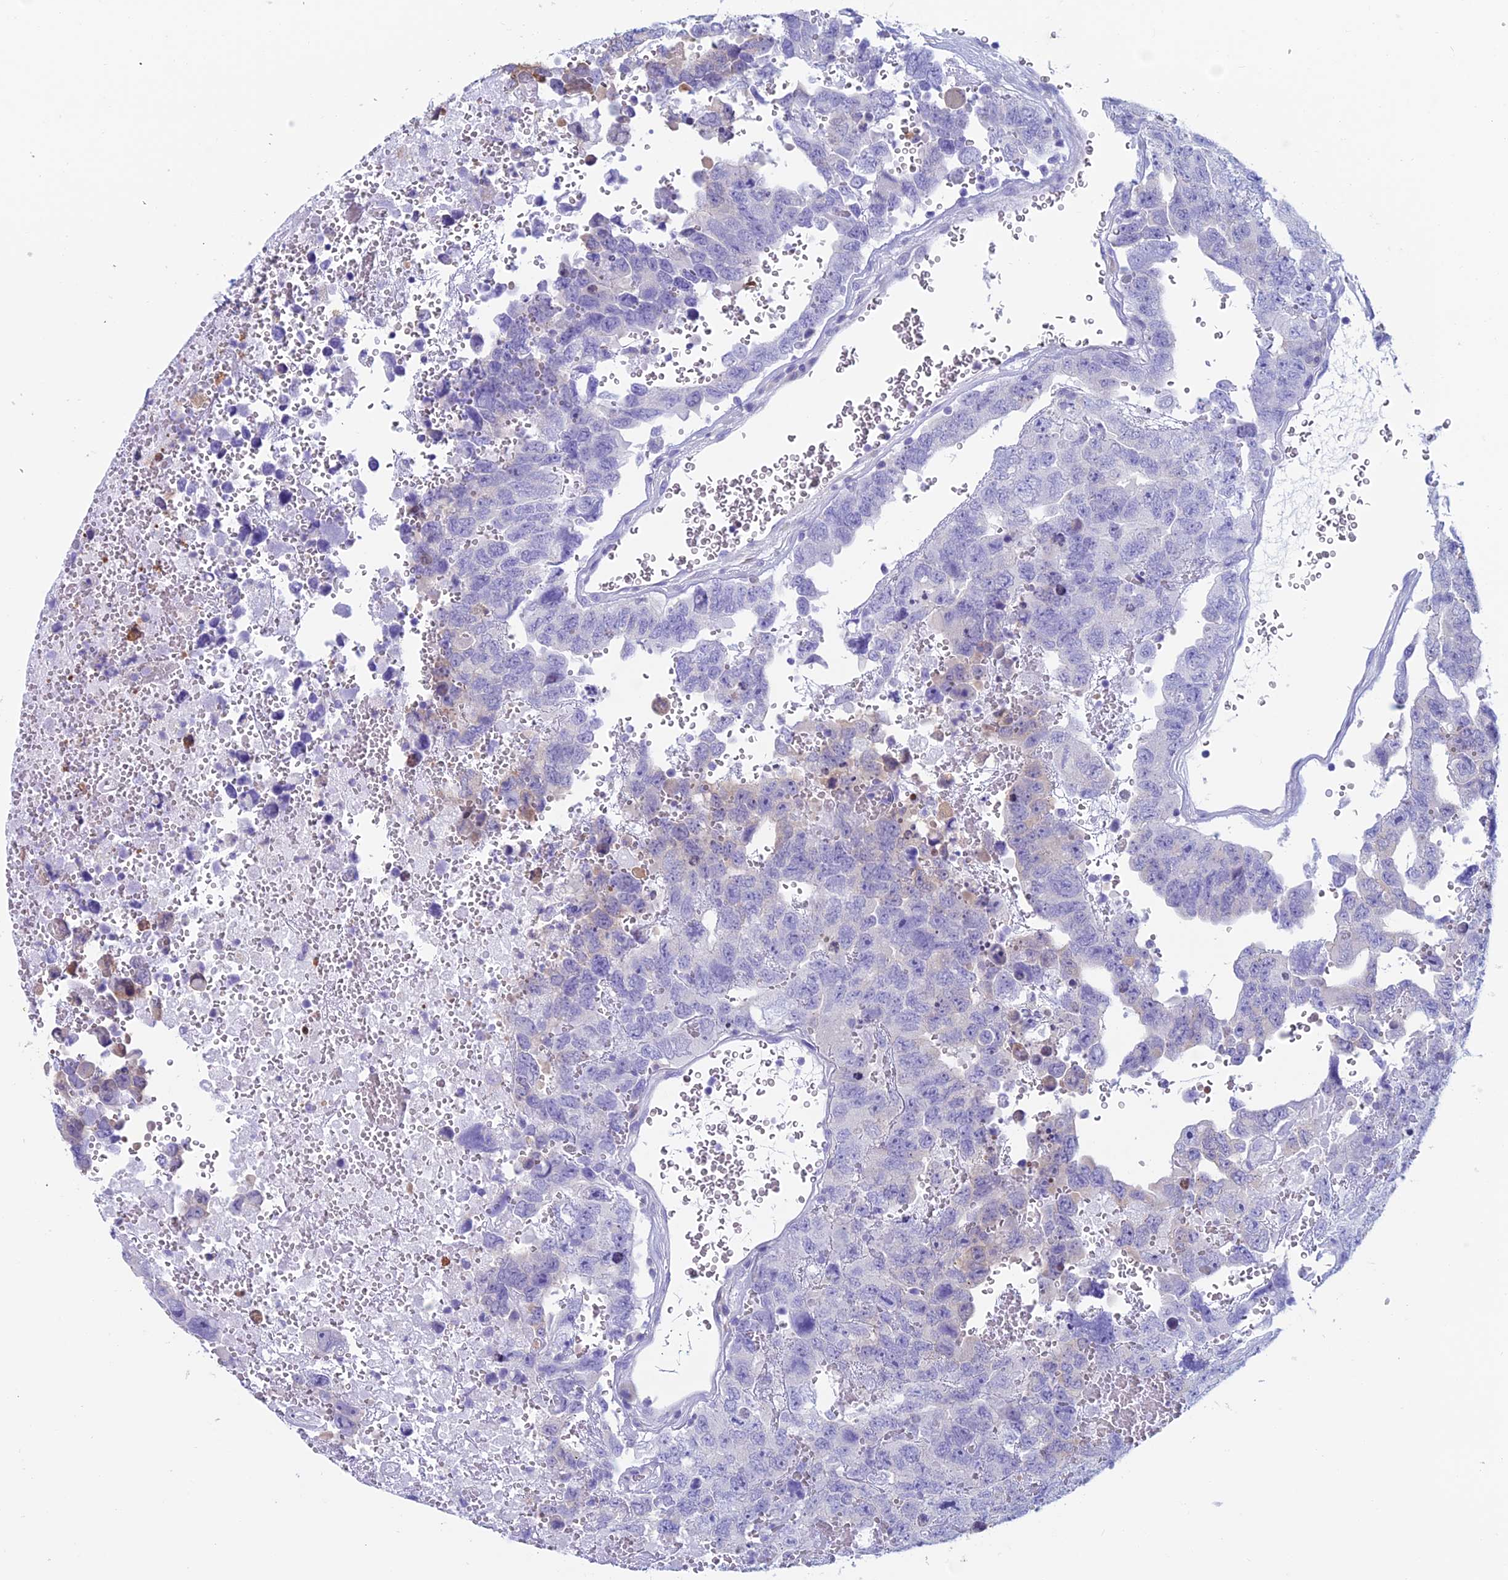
{"staining": {"intensity": "negative", "quantity": "none", "location": "none"}, "tissue": "testis cancer", "cell_type": "Tumor cells", "image_type": "cancer", "snomed": [{"axis": "morphology", "description": "Carcinoma, Embryonal, NOS"}, {"axis": "topography", "description": "Testis"}], "caption": "There is no significant positivity in tumor cells of testis embryonal carcinoma.", "gene": "KCNK17", "patient": {"sex": "male", "age": 45}}